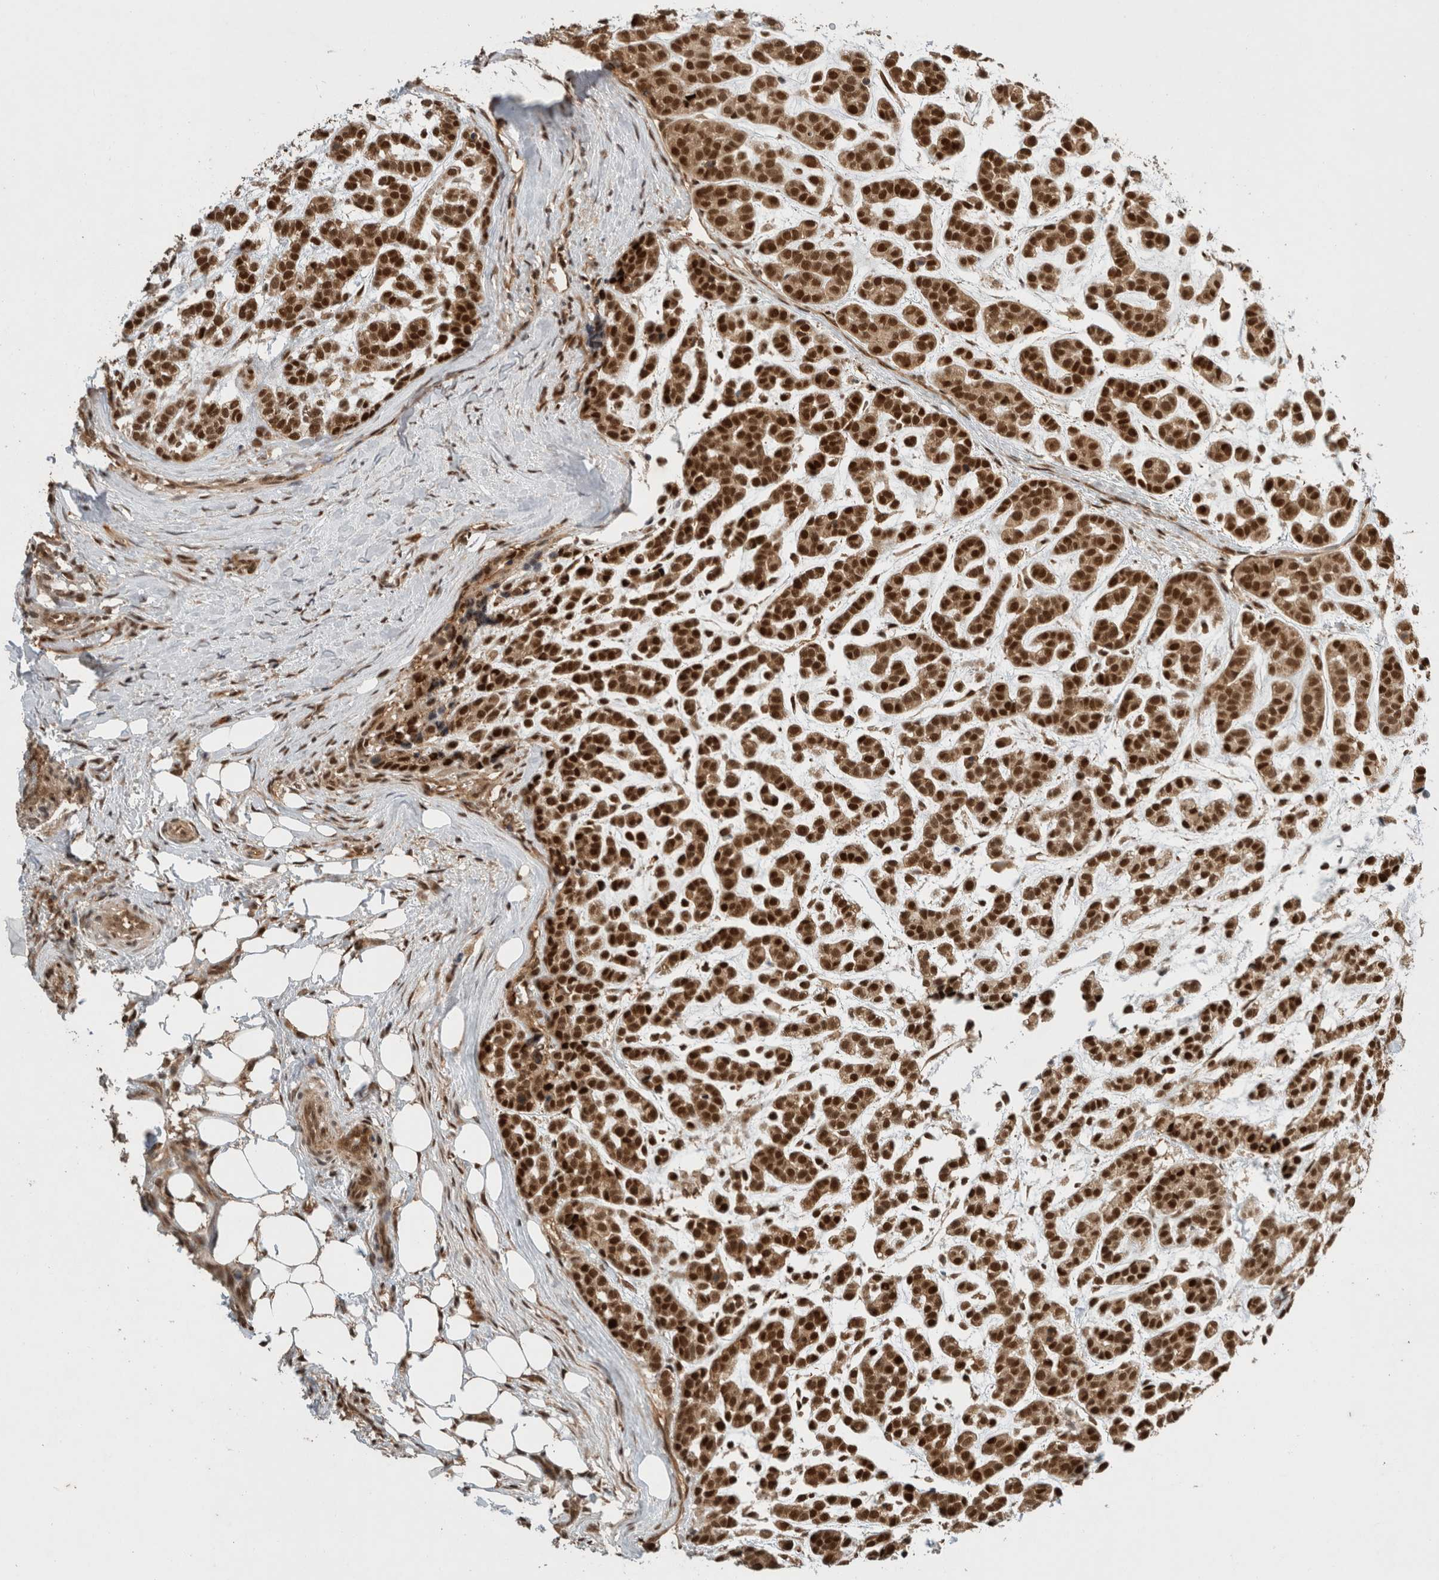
{"staining": {"intensity": "strong", "quantity": ">75%", "location": "cytoplasmic/membranous,nuclear"}, "tissue": "head and neck cancer", "cell_type": "Tumor cells", "image_type": "cancer", "snomed": [{"axis": "morphology", "description": "Adenocarcinoma, NOS"}, {"axis": "morphology", "description": "Adenoma, NOS"}, {"axis": "topography", "description": "Head-Neck"}], "caption": "Immunohistochemistry (IHC) (DAB (3,3'-diaminobenzidine)) staining of human adenocarcinoma (head and neck) exhibits strong cytoplasmic/membranous and nuclear protein positivity in about >75% of tumor cells.", "gene": "SNRNP40", "patient": {"sex": "female", "age": 55}}